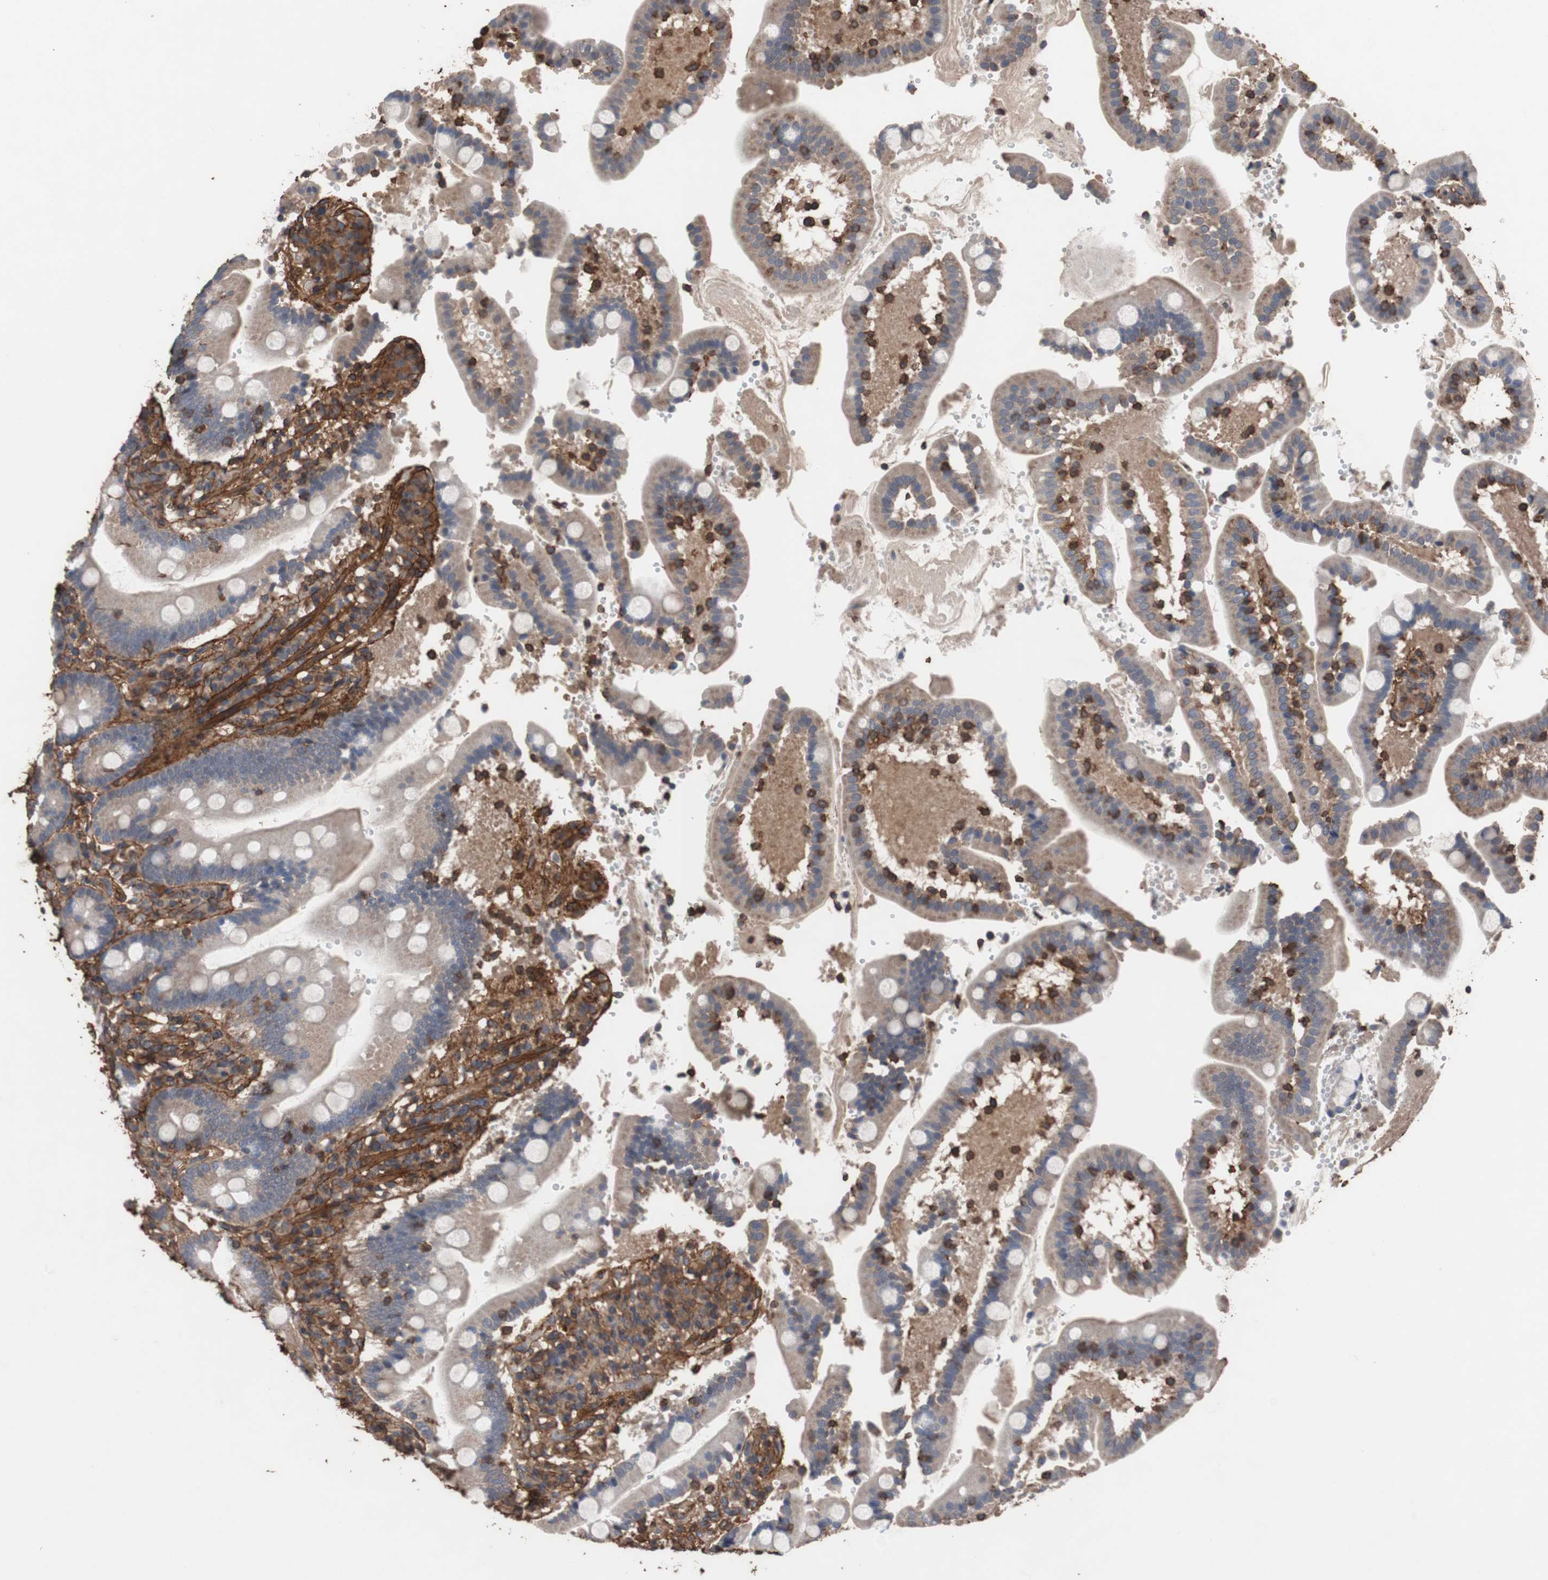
{"staining": {"intensity": "weak", "quantity": ">75%", "location": "cytoplasmic/membranous"}, "tissue": "duodenum", "cell_type": "Glandular cells", "image_type": "normal", "snomed": [{"axis": "morphology", "description": "Normal tissue, NOS"}, {"axis": "topography", "description": "Small intestine, NOS"}], "caption": "This micrograph reveals unremarkable duodenum stained with immunohistochemistry to label a protein in brown. The cytoplasmic/membranous of glandular cells show weak positivity for the protein. Nuclei are counter-stained blue.", "gene": "COL6A2", "patient": {"sex": "female", "age": 71}}